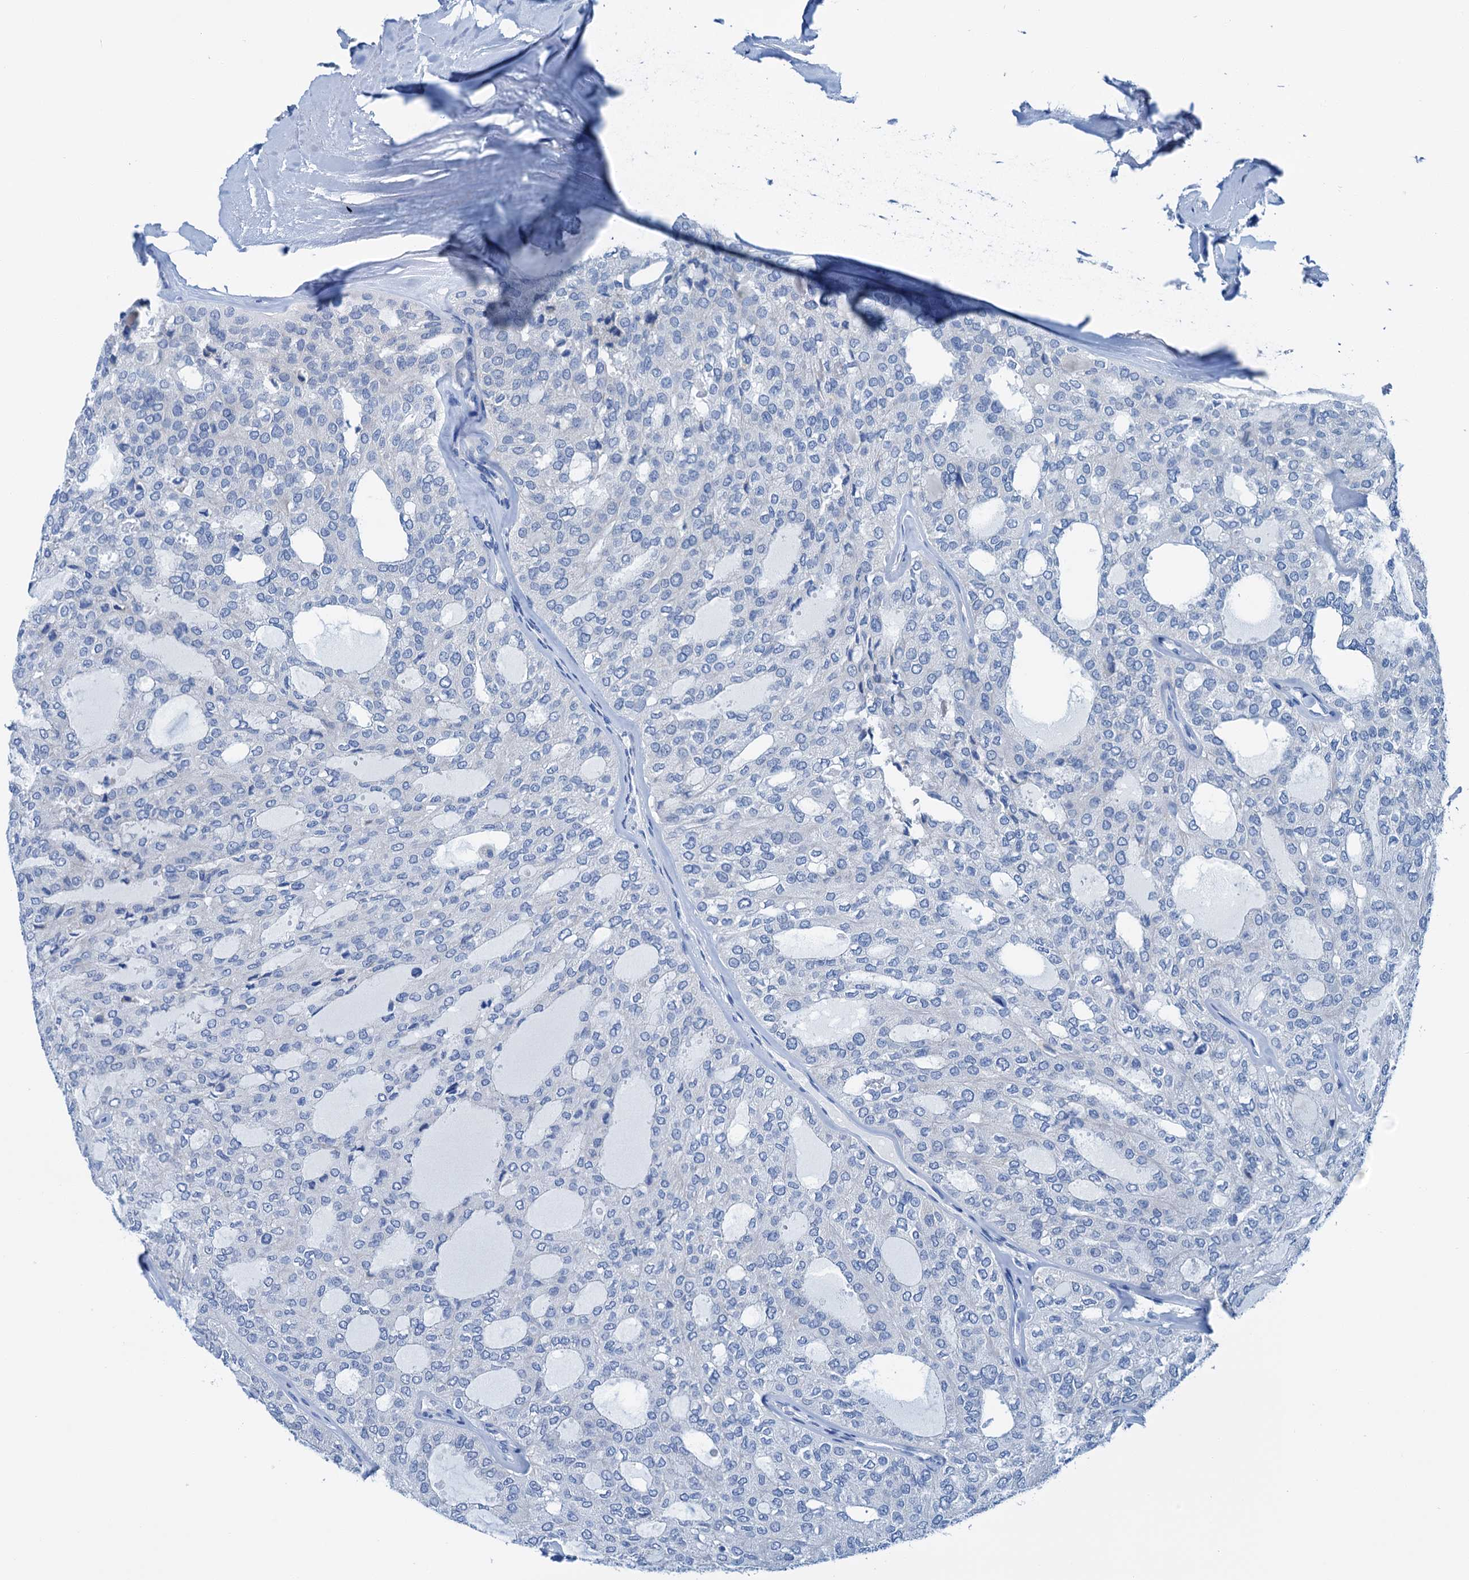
{"staining": {"intensity": "negative", "quantity": "none", "location": "none"}, "tissue": "thyroid cancer", "cell_type": "Tumor cells", "image_type": "cancer", "snomed": [{"axis": "morphology", "description": "Follicular adenoma carcinoma, NOS"}, {"axis": "topography", "description": "Thyroid gland"}], "caption": "A high-resolution photomicrograph shows IHC staining of thyroid follicular adenoma carcinoma, which exhibits no significant positivity in tumor cells.", "gene": "KNDC1", "patient": {"sex": "male", "age": 75}}